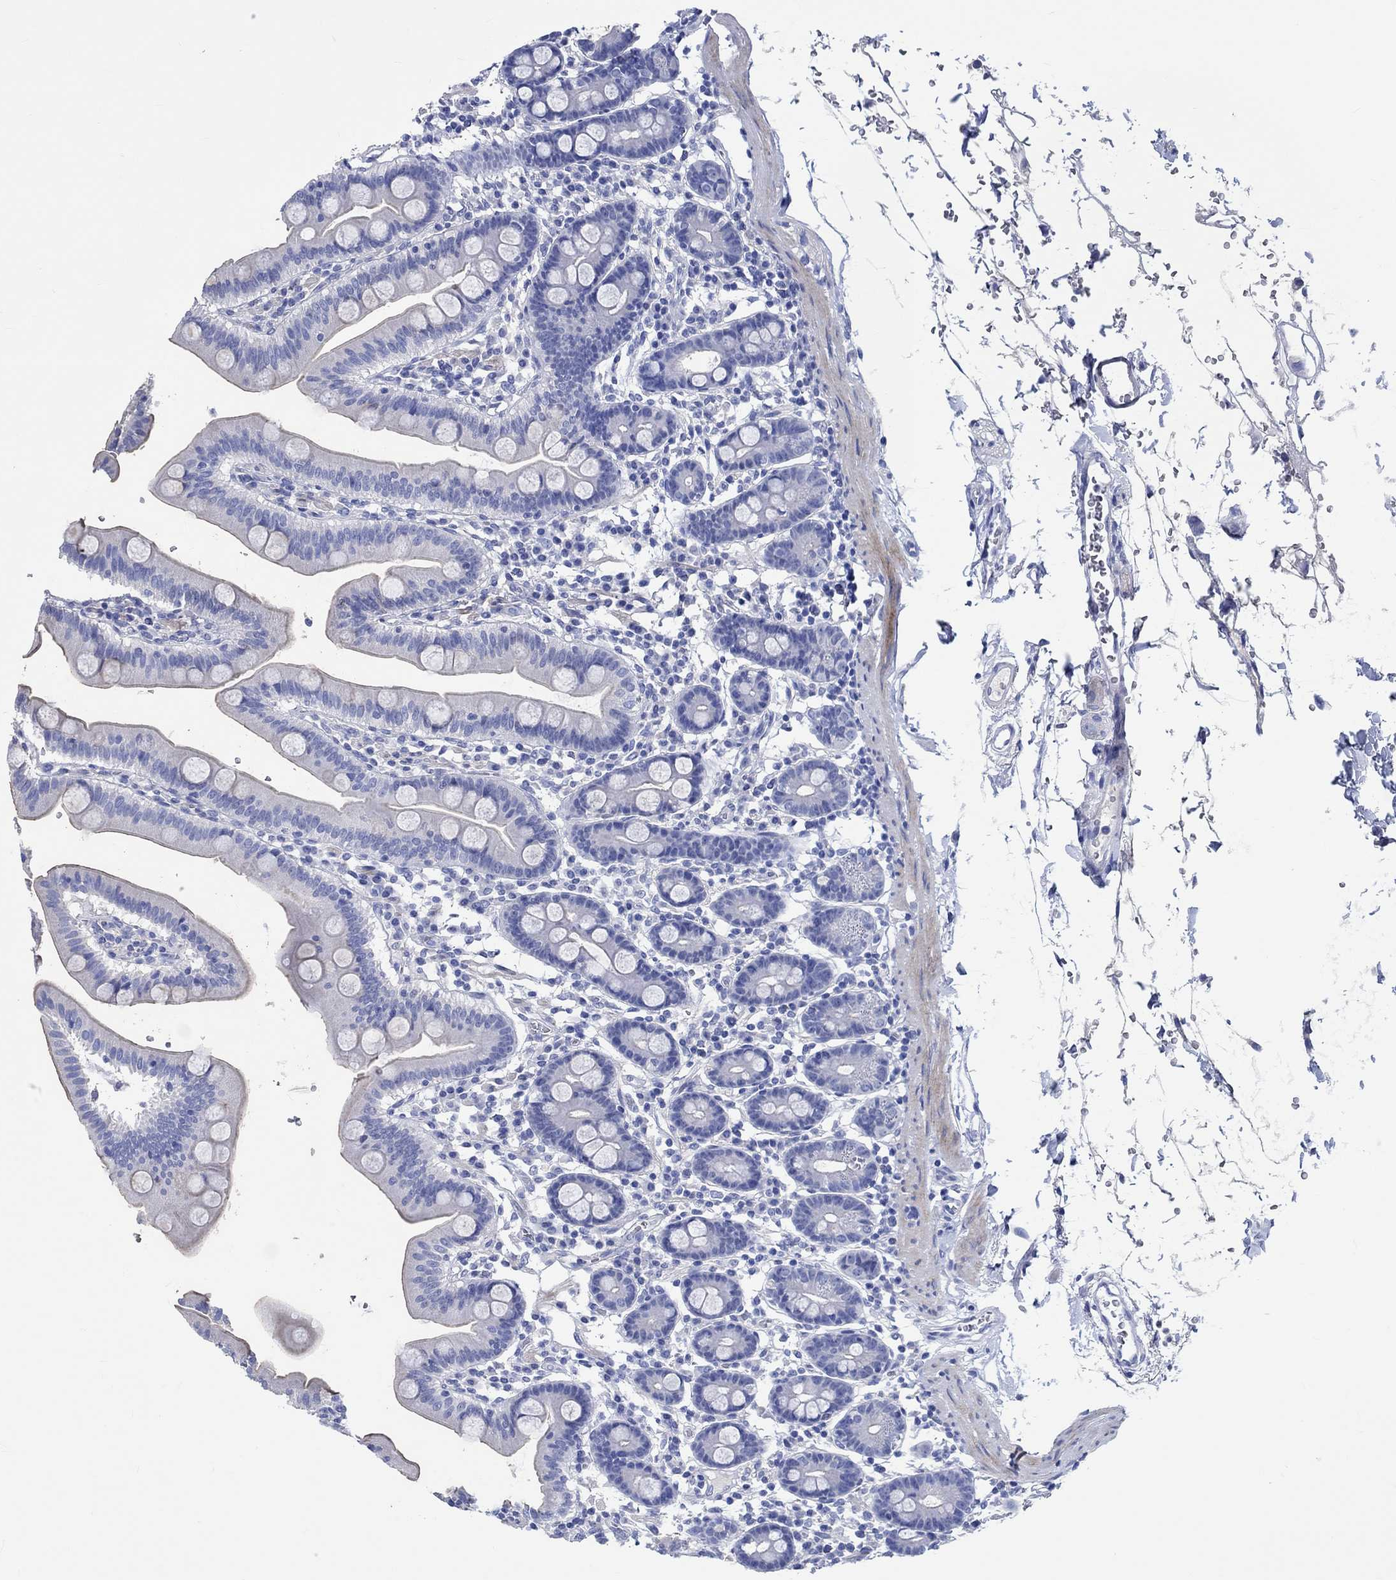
{"staining": {"intensity": "negative", "quantity": "none", "location": "none"}, "tissue": "duodenum", "cell_type": "Glandular cells", "image_type": "normal", "snomed": [{"axis": "morphology", "description": "Normal tissue, NOS"}, {"axis": "topography", "description": "Duodenum"}], "caption": "High power microscopy photomicrograph of an IHC micrograph of normal duodenum, revealing no significant expression in glandular cells. Brightfield microscopy of immunohistochemistry (IHC) stained with DAB (brown) and hematoxylin (blue), captured at high magnification.", "gene": "SHISA4", "patient": {"sex": "male", "age": 59}}